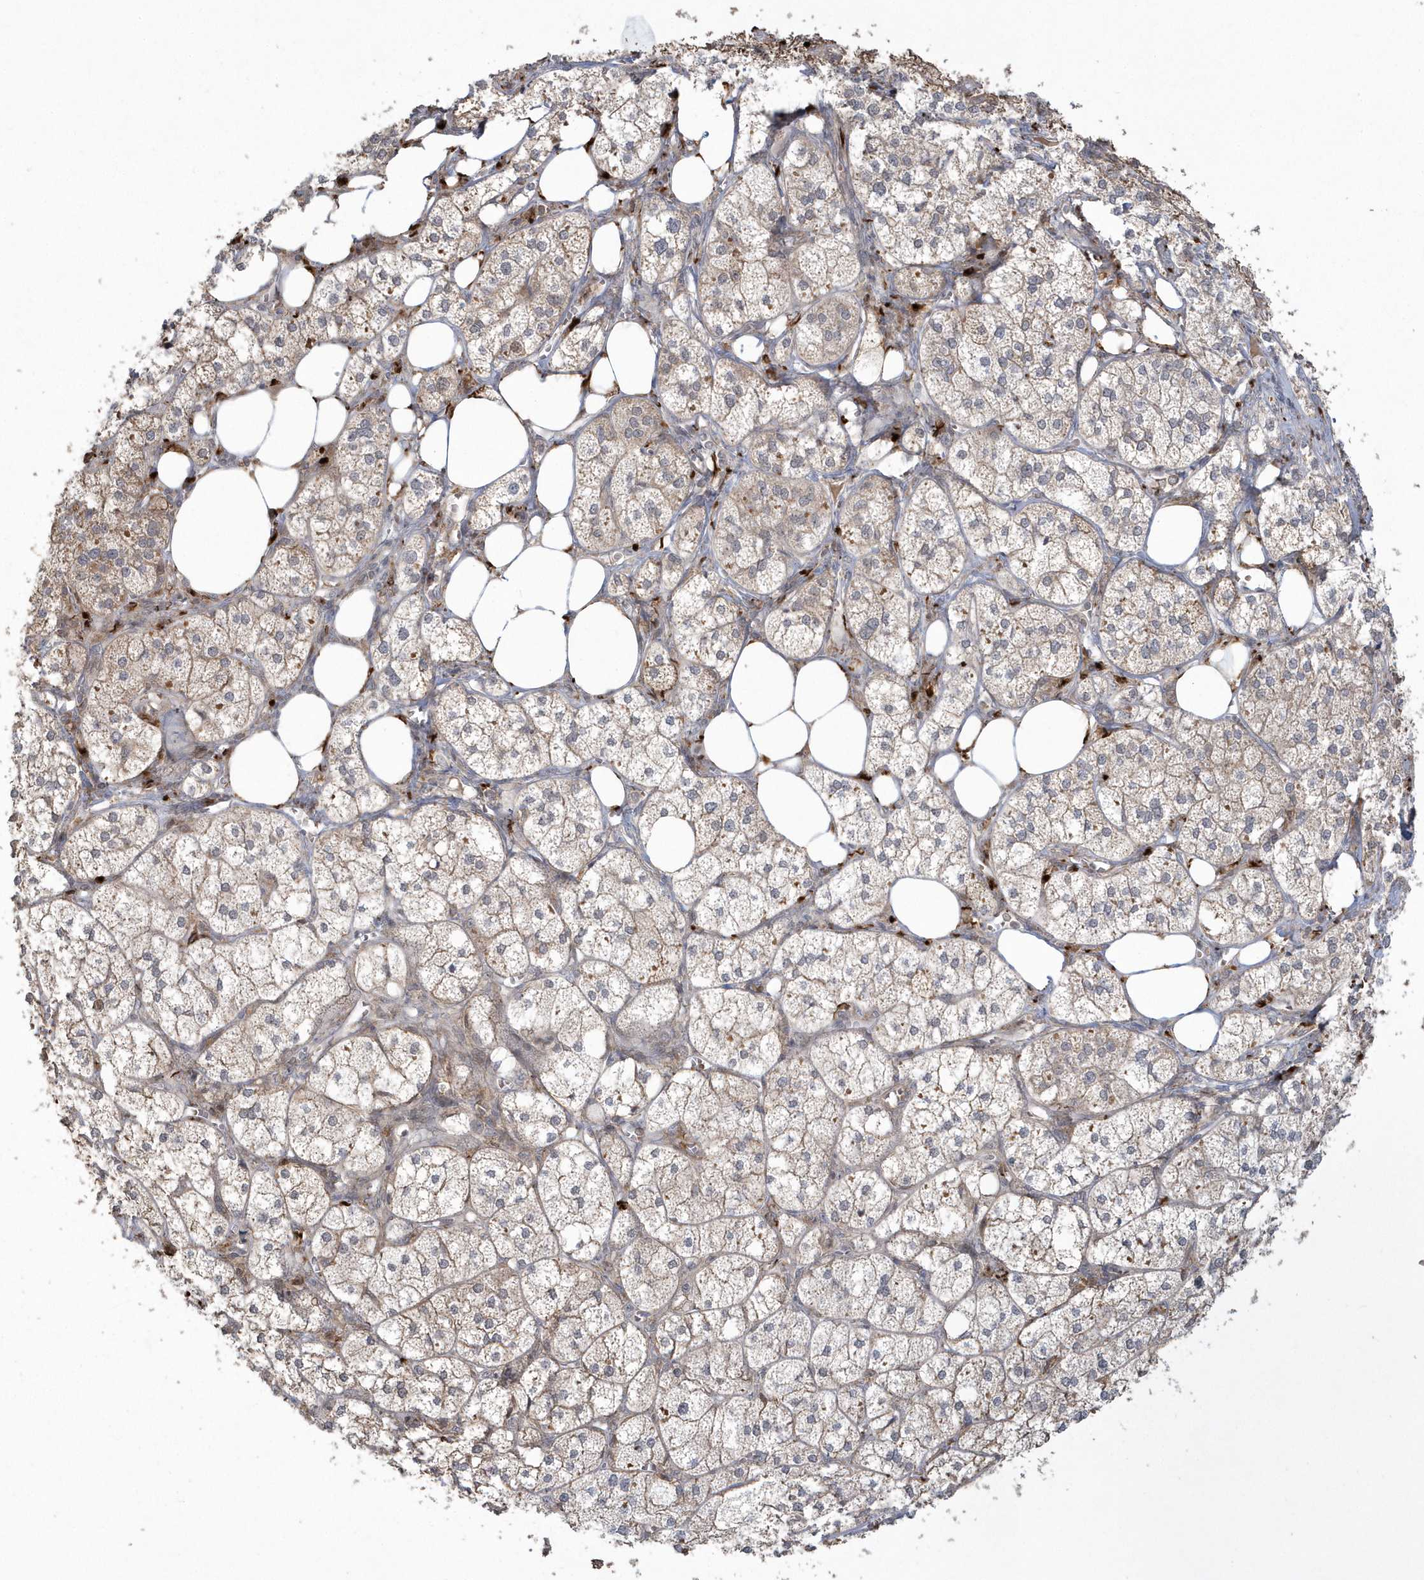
{"staining": {"intensity": "strong", "quantity": "25%-75%", "location": "cytoplasmic/membranous"}, "tissue": "adrenal gland", "cell_type": "Glandular cells", "image_type": "normal", "snomed": [{"axis": "morphology", "description": "Normal tissue, NOS"}, {"axis": "topography", "description": "Adrenal gland"}], "caption": "A brown stain highlights strong cytoplasmic/membranous positivity of a protein in glandular cells of unremarkable adrenal gland.", "gene": "ARMC8", "patient": {"sex": "female", "age": 61}}